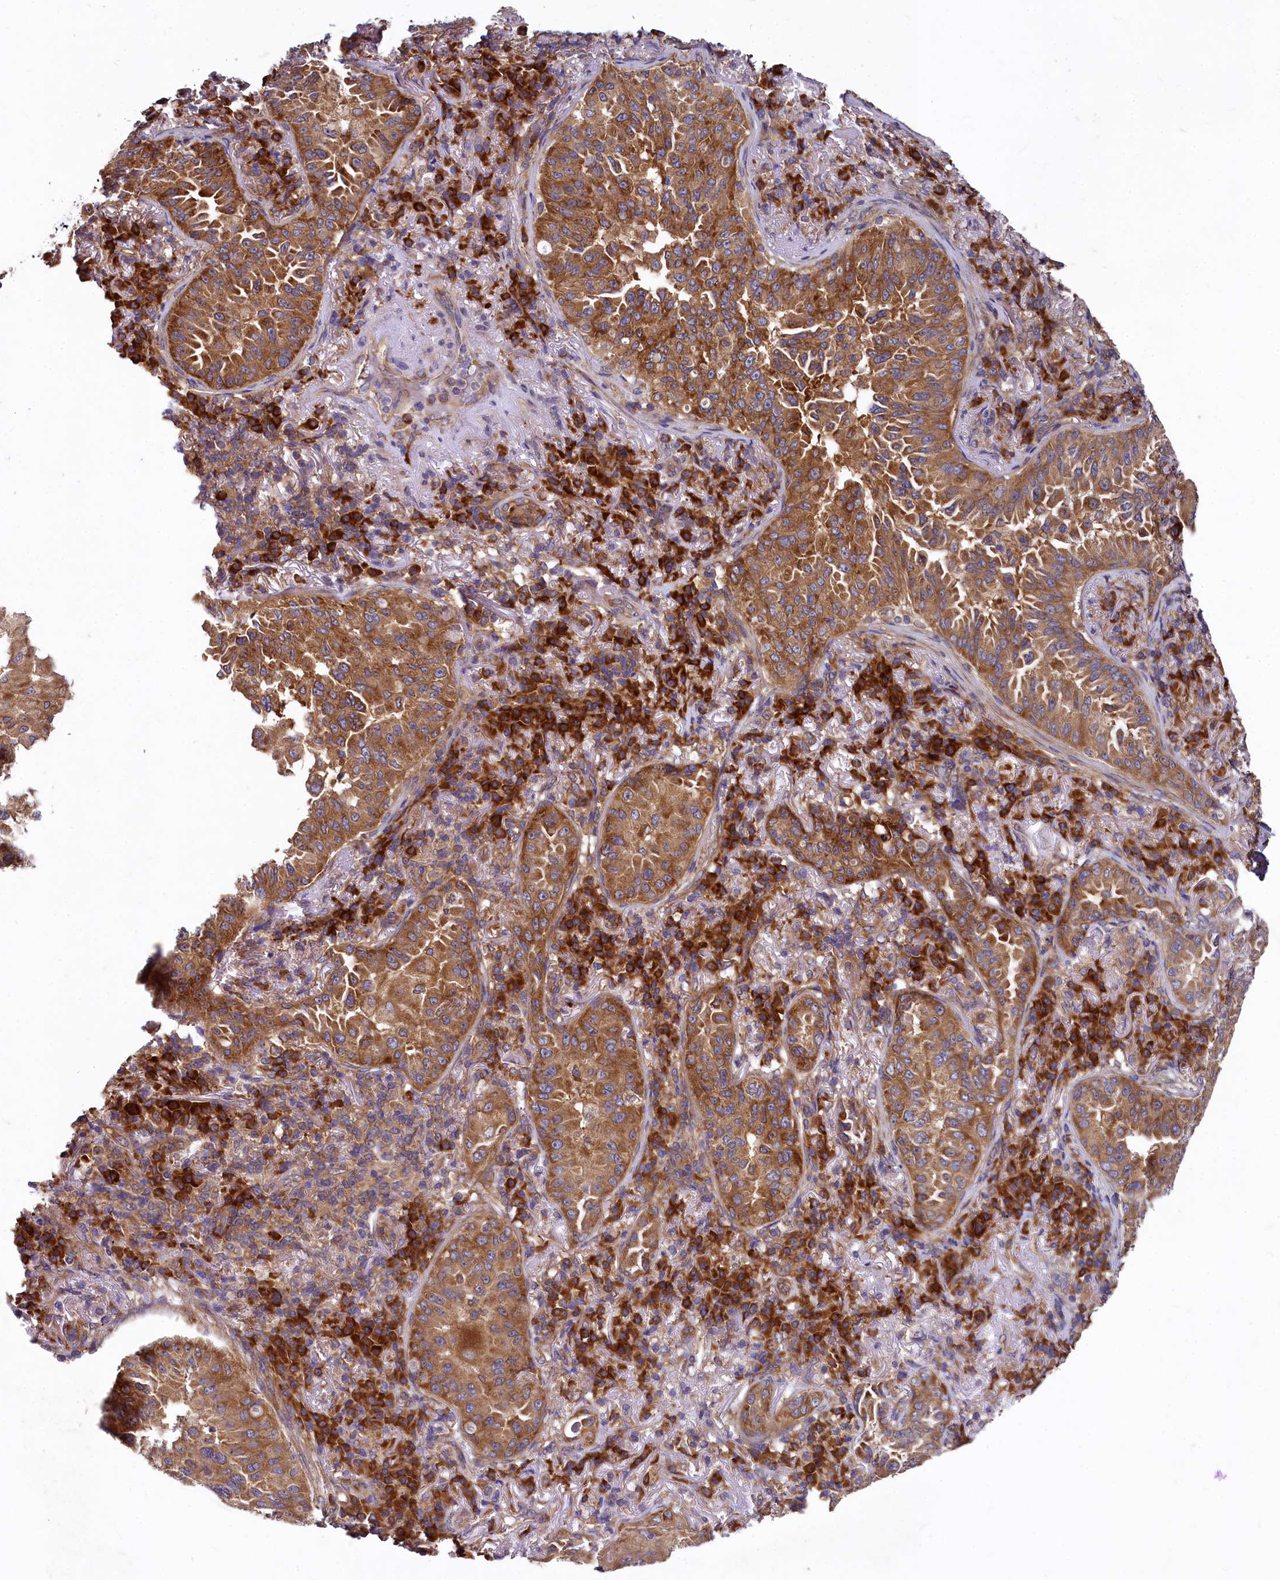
{"staining": {"intensity": "moderate", "quantity": ">75%", "location": "cytoplasmic/membranous"}, "tissue": "lung cancer", "cell_type": "Tumor cells", "image_type": "cancer", "snomed": [{"axis": "morphology", "description": "Adenocarcinoma, NOS"}, {"axis": "topography", "description": "Lung"}], "caption": "Brown immunohistochemical staining in lung adenocarcinoma shows moderate cytoplasmic/membranous staining in approximately >75% of tumor cells.", "gene": "EIF2B2", "patient": {"sex": "female", "age": 69}}